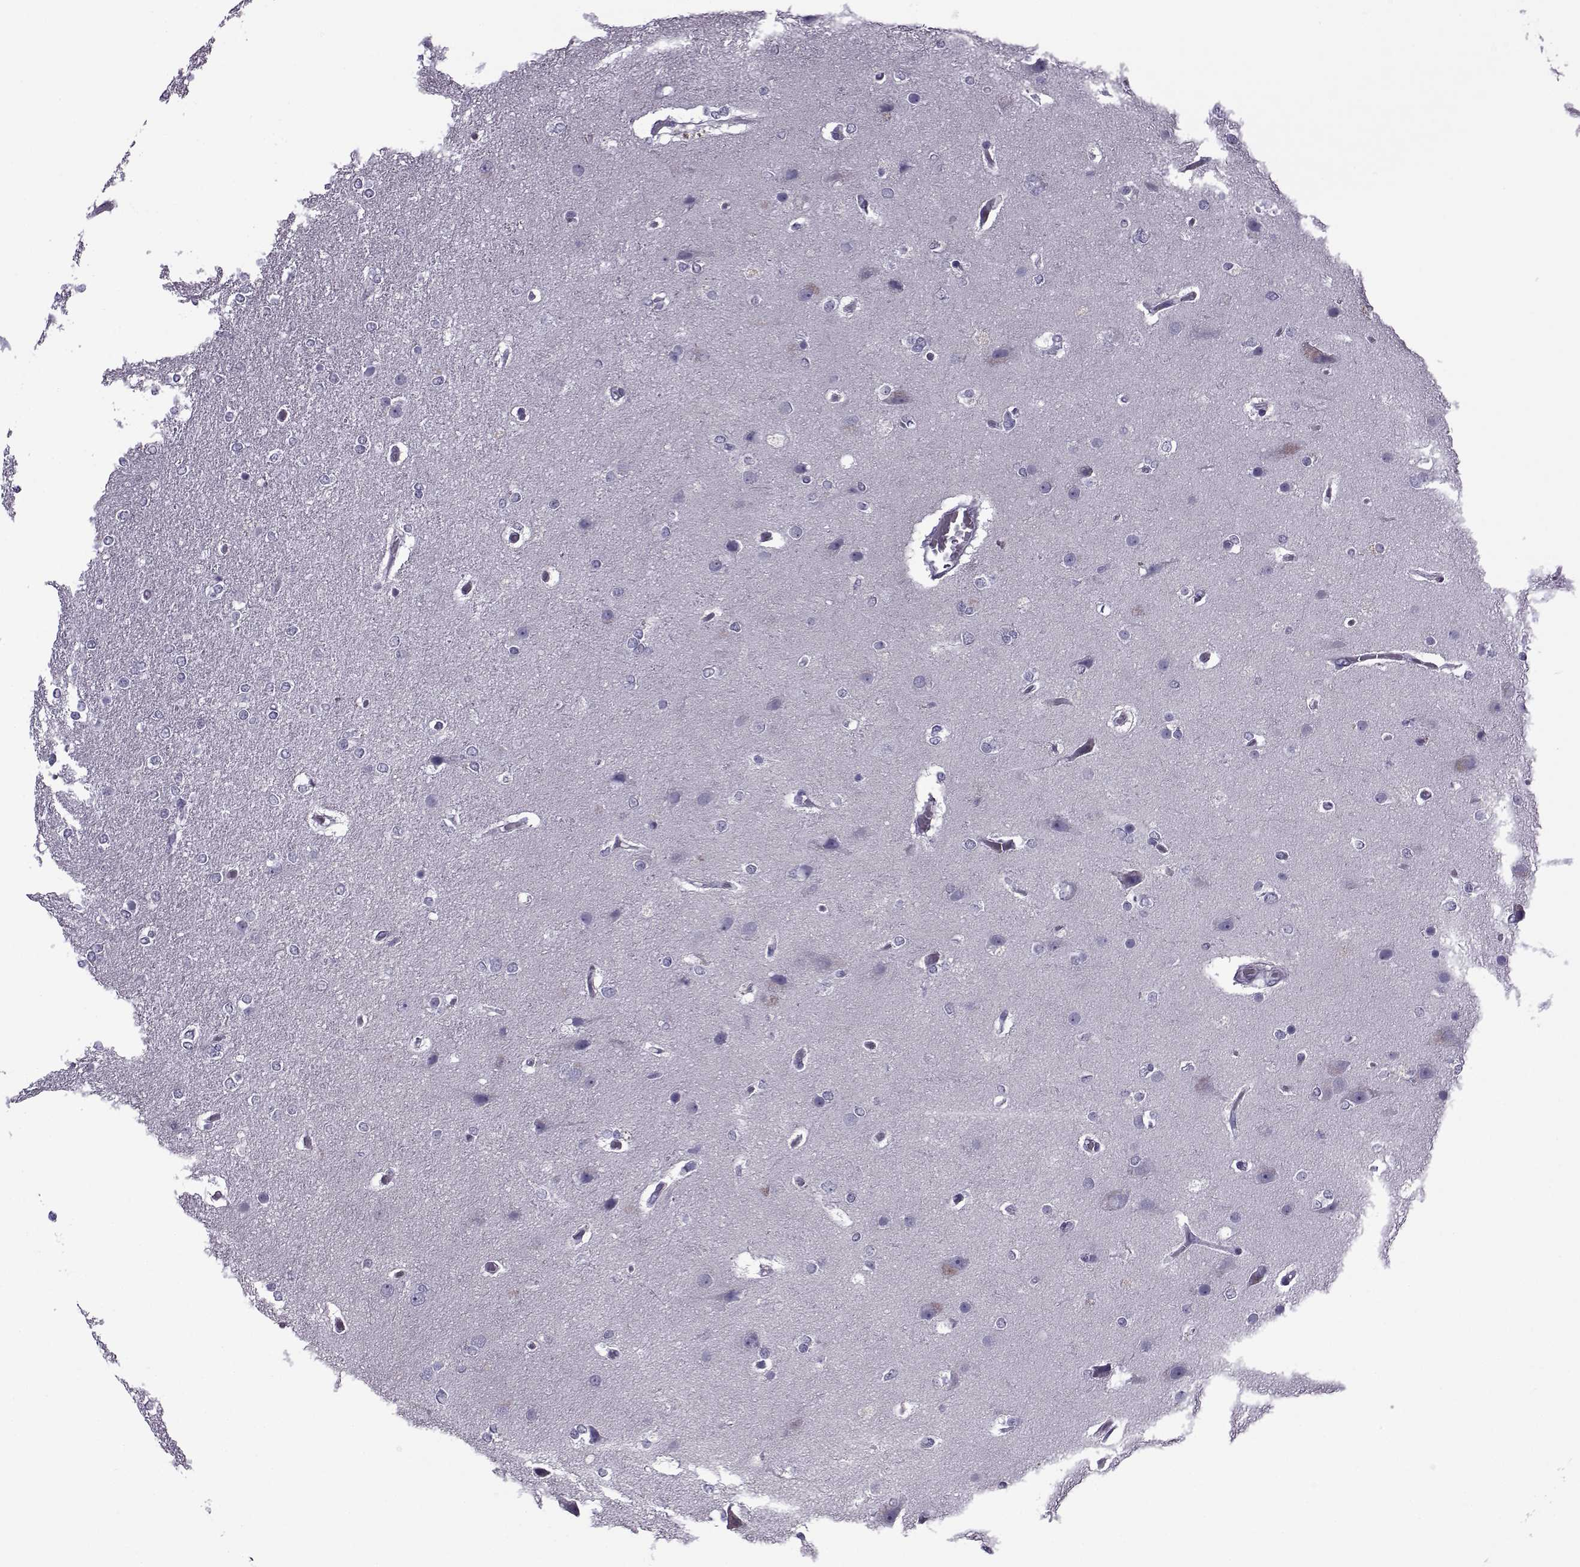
{"staining": {"intensity": "negative", "quantity": "none", "location": "none"}, "tissue": "glioma", "cell_type": "Tumor cells", "image_type": "cancer", "snomed": [{"axis": "morphology", "description": "Glioma, malignant, High grade"}, {"axis": "topography", "description": "Brain"}], "caption": "Immunohistochemistry image of neoplastic tissue: high-grade glioma (malignant) stained with DAB displays no significant protein positivity in tumor cells. The staining is performed using DAB brown chromogen with nuclei counter-stained in using hematoxylin.", "gene": "OIP5", "patient": {"sex": "female", "age": 61}}